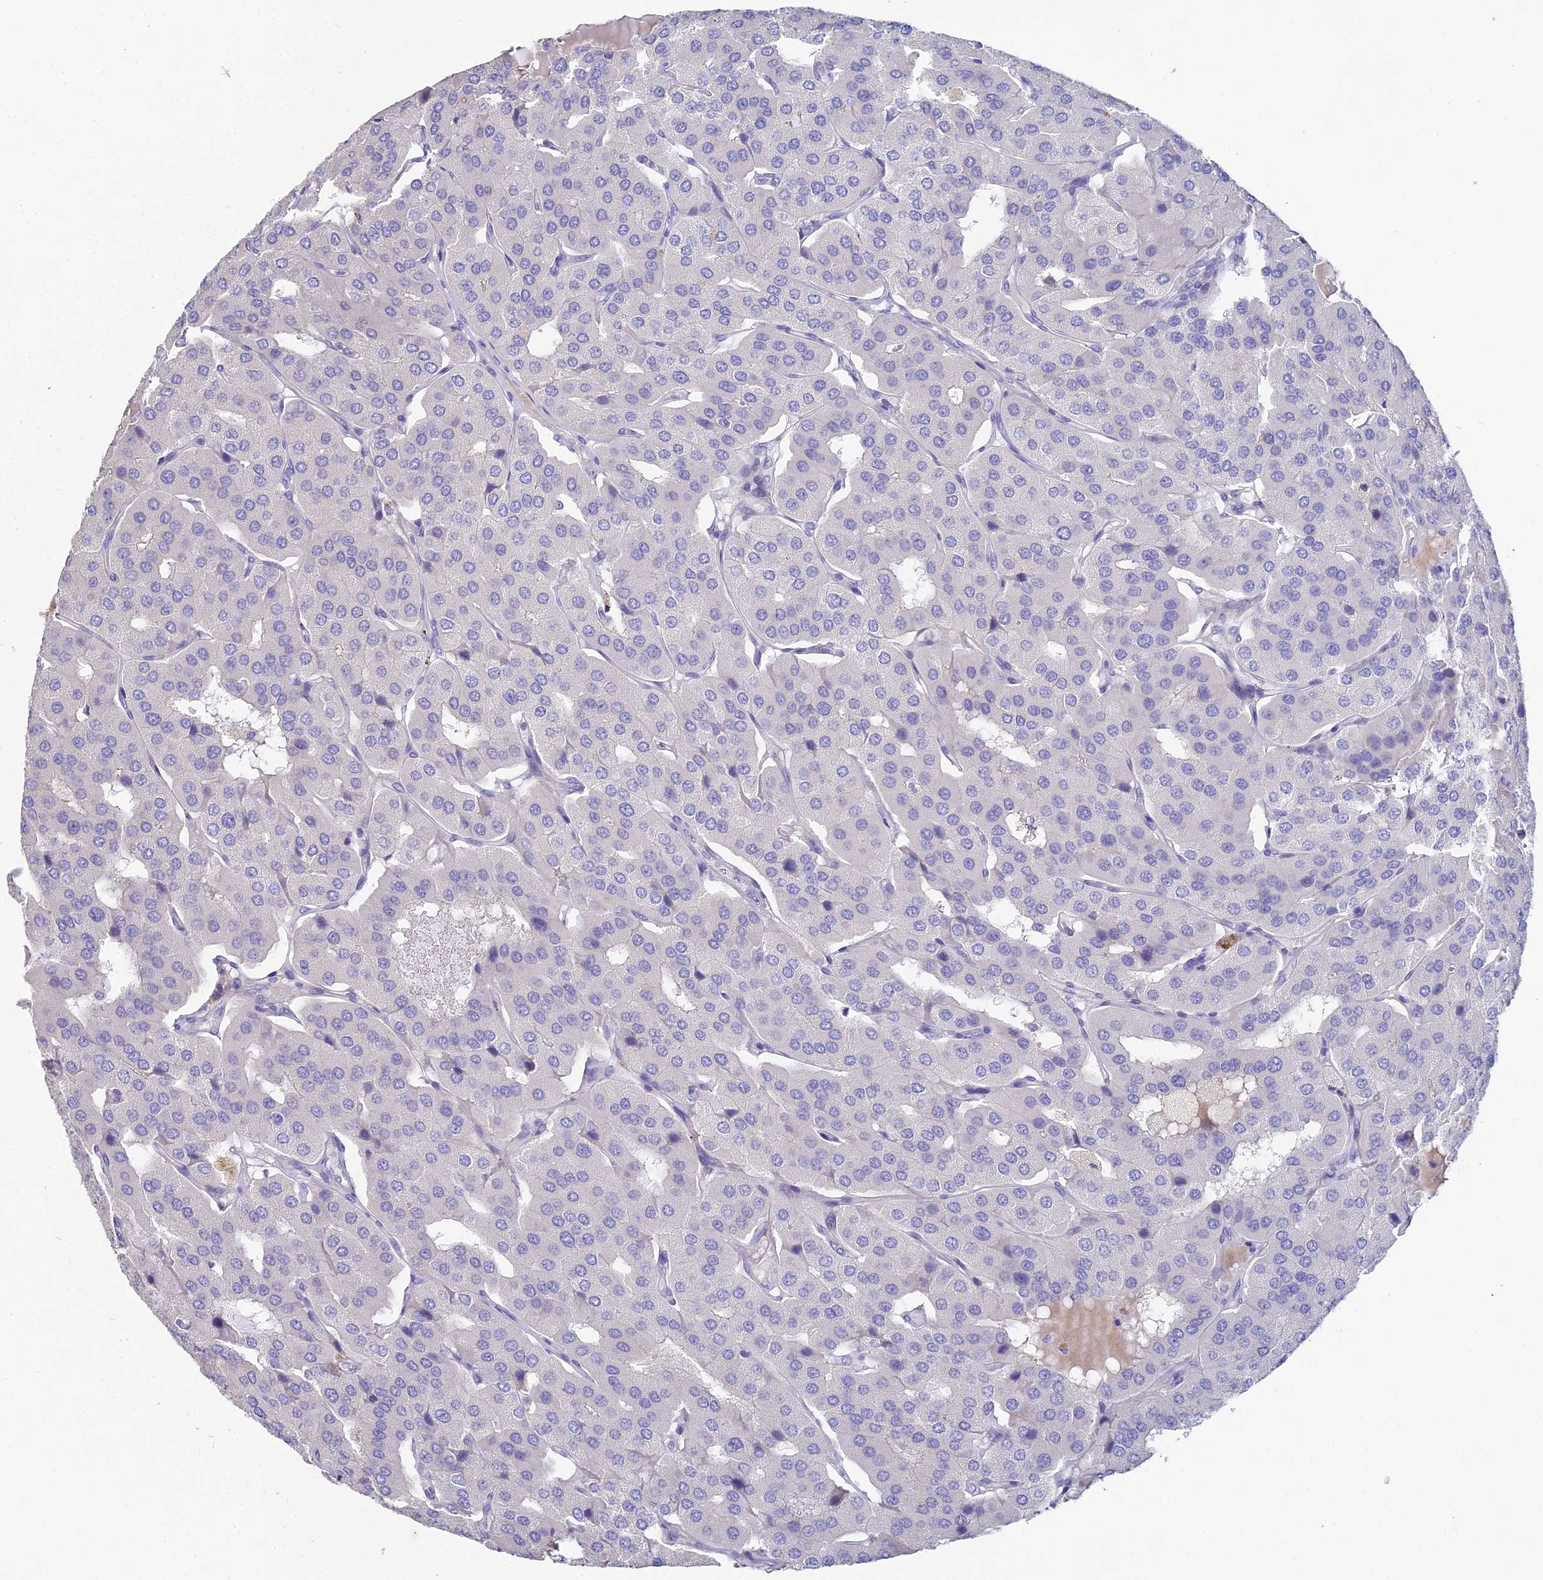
{"staining": {"intensity": "negative", "quantity": "none", "location": "none"}, "tissue": "parathyroid gland", "cell_type": "Glandular cells", "image_type": "normal", "snomed": [{"axis": "morphology", "description": "Normal tissue, NOS"}, {"axis": "morphology", "description": "Adenoma, NOS"}, {"axis": "topography", "description": "Parathyroid gland"}], "caption": "The IHC histopathology image has no significant positivity in glandular cells of parathyroid gland.", "gene": "NCAM1", "patient": {"sex": "female", "age": 86}}